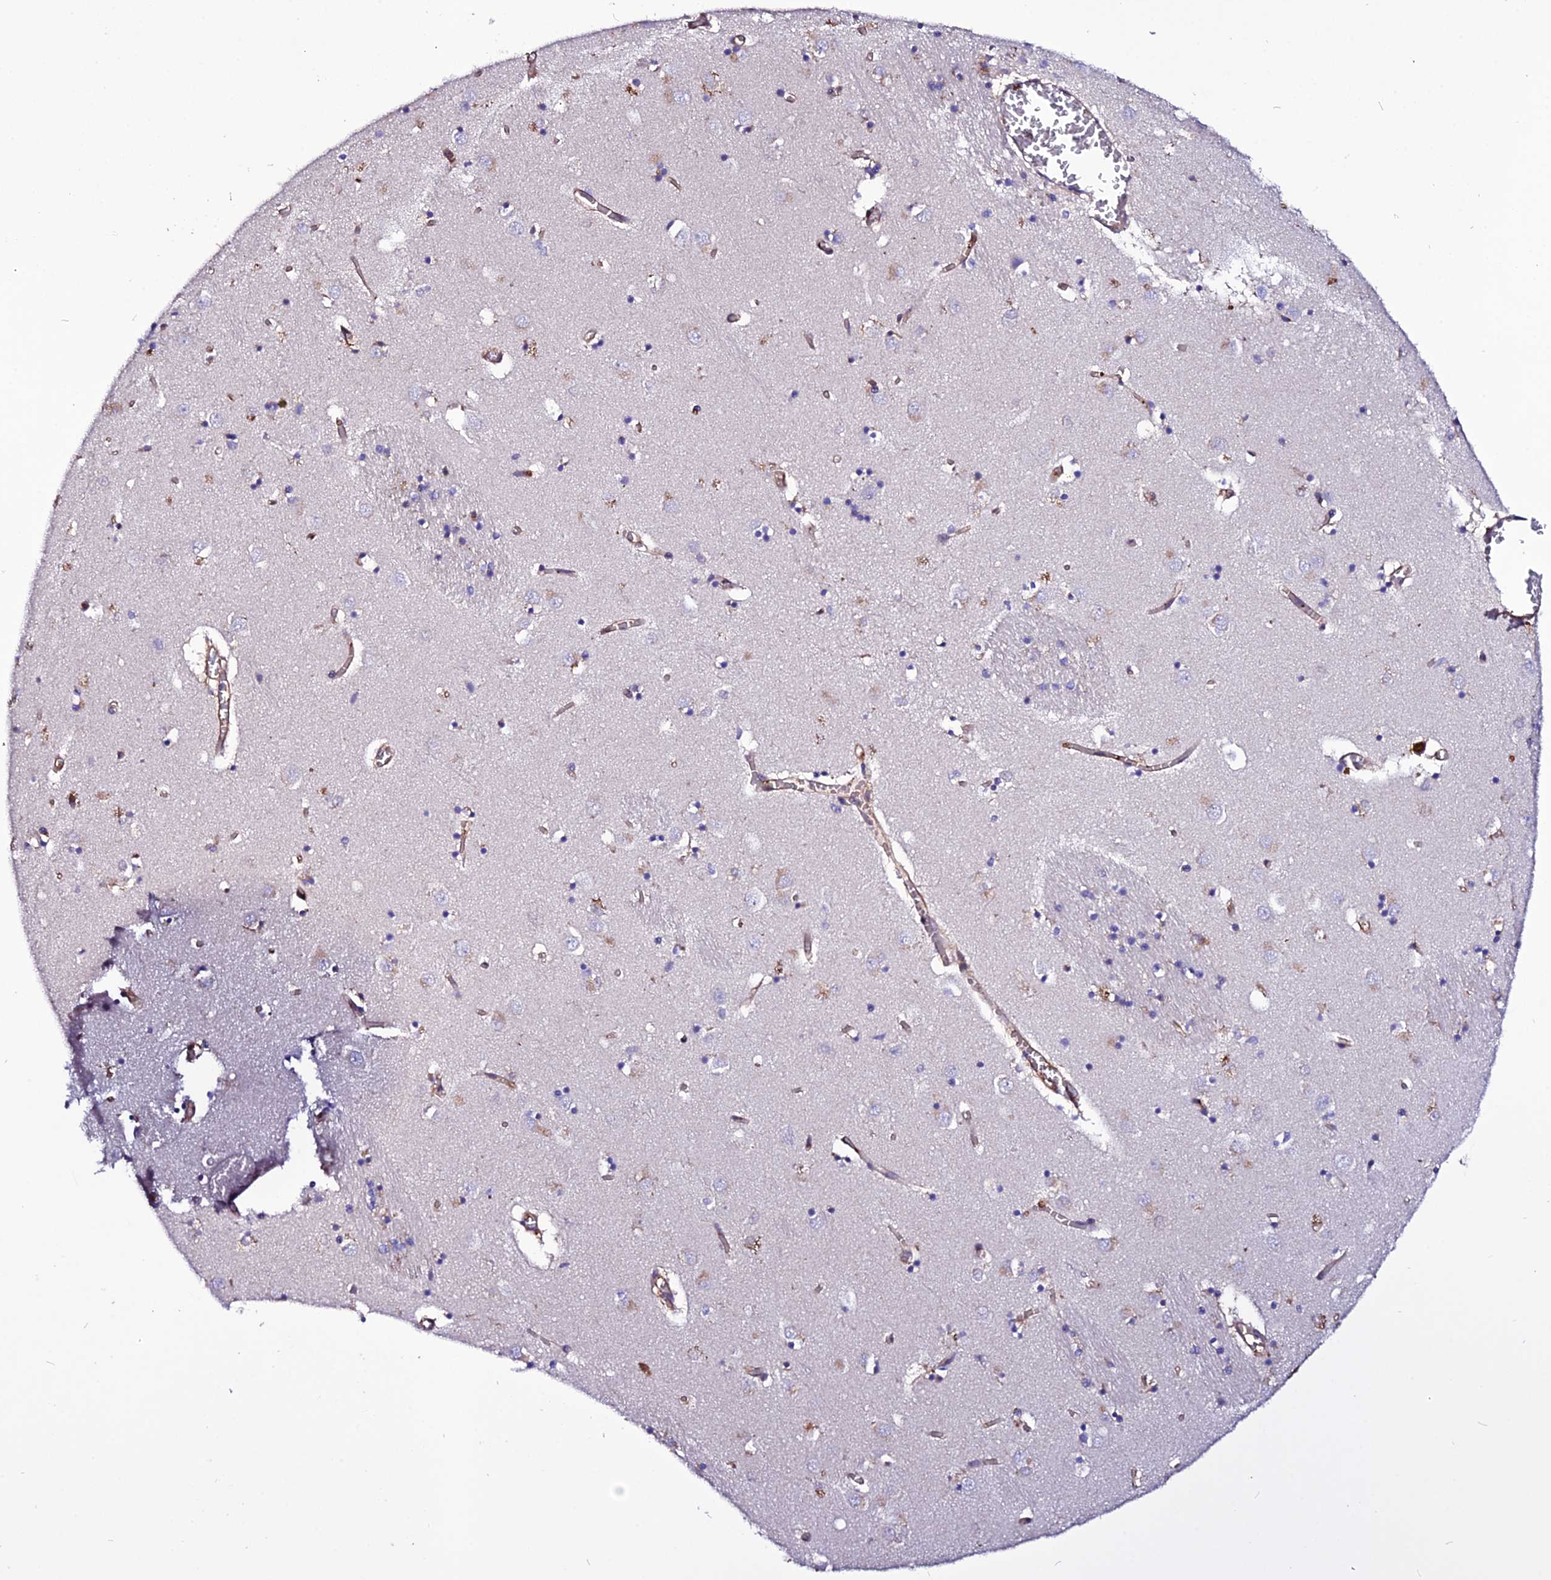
{"staining": {"intensity": "negative", "quantity": "none", "location": "none"}, "tissue": "caudate", "cell_type": "Glial cells", "image_type": "normal", "snomed": [{"axis": "morphology", "description": "Normal tissue, NOS"}, {"axis": "topography", "description": "Lateral ventricle wall"}], "caption": "This is a micrograph of immunohistochemistry (IHC) staining of normal caudate, which shows no expression in glial cells.", "gene": "USP17L10", "patient": {"sex": "male", "age": 70}}